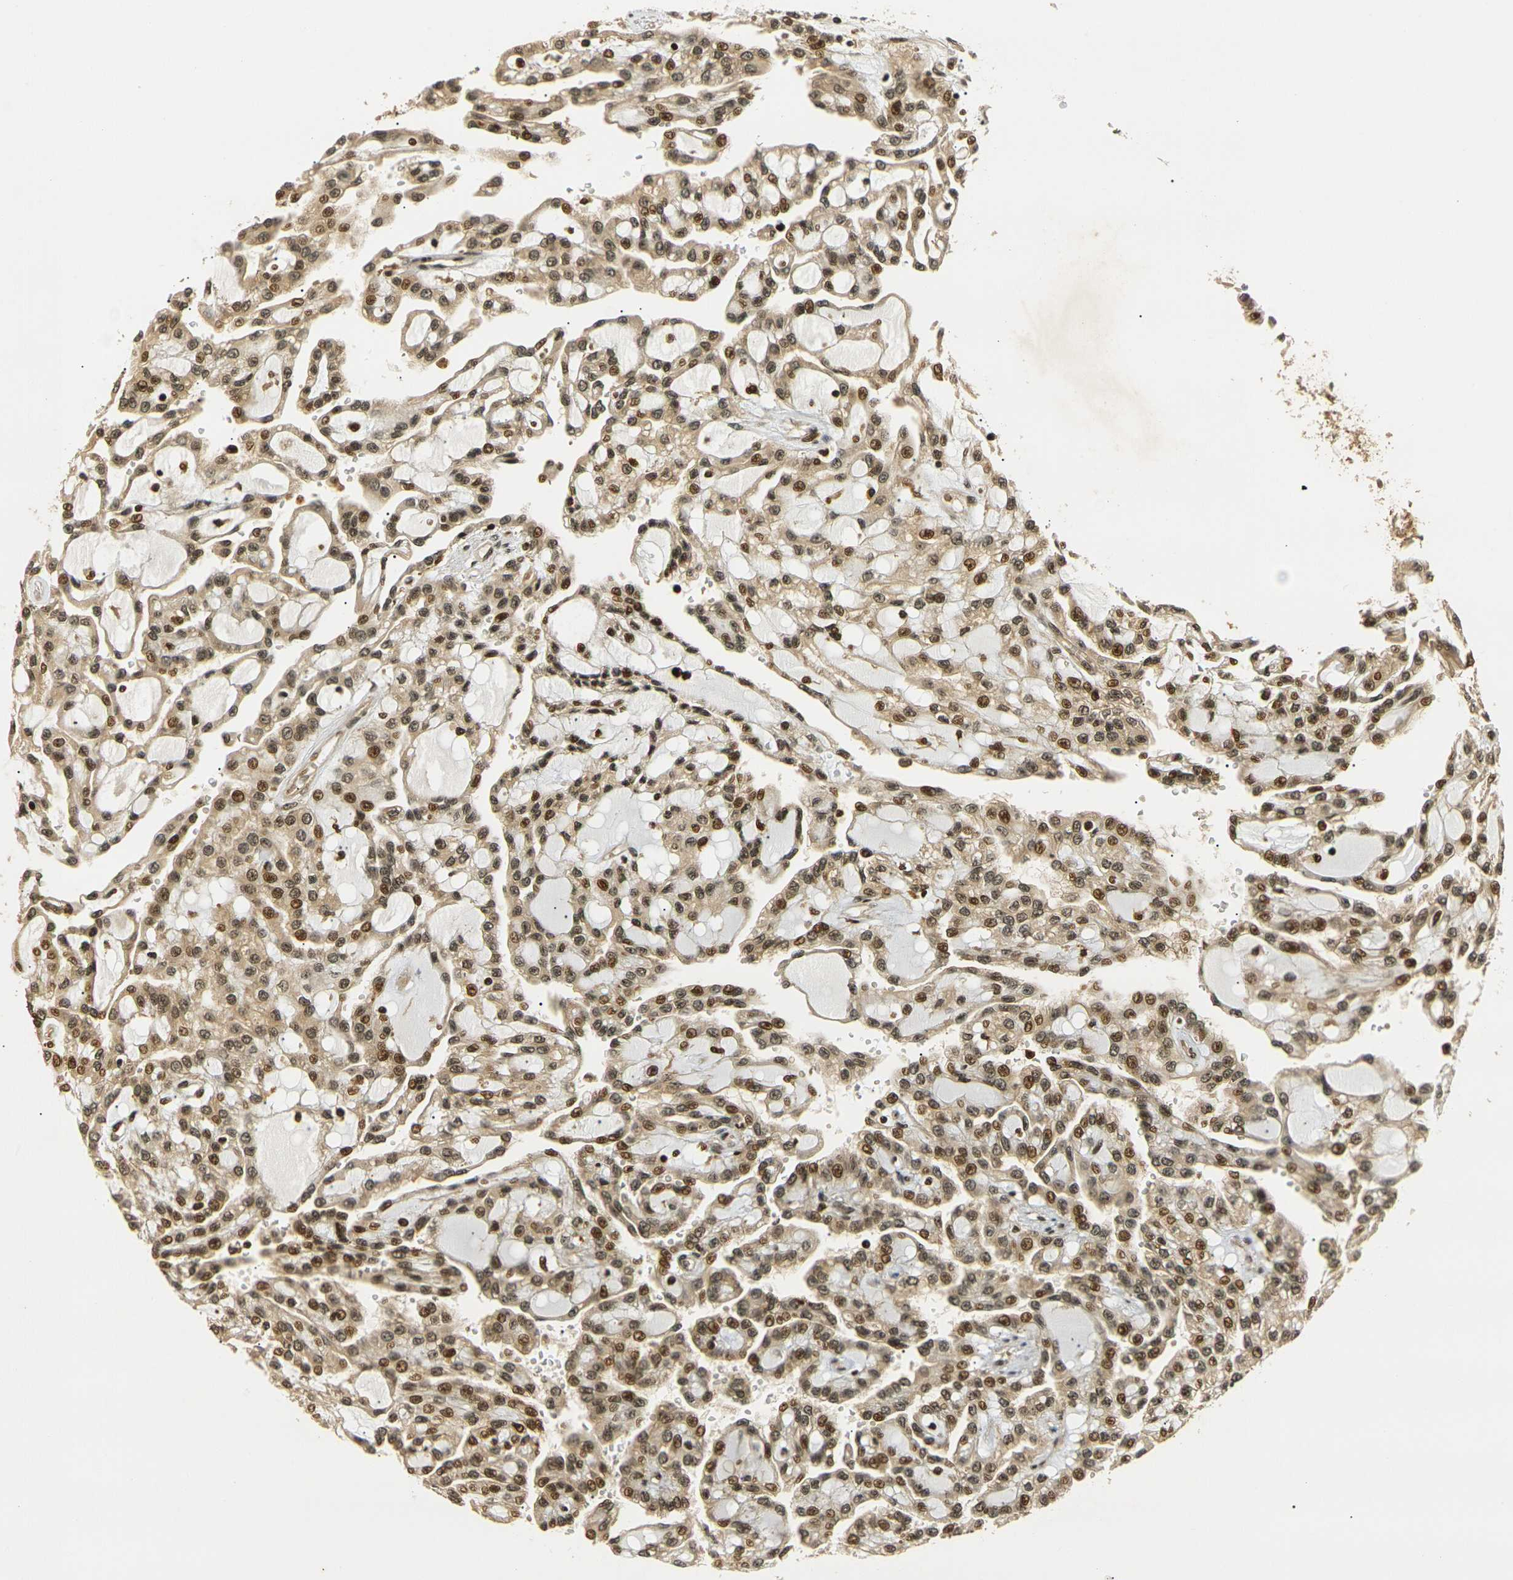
{"staining": {"intensity": "moderate", "quantity": ">75%", "location": "cytoplasmic/membranous,nuclear"}, "tissue": "renal cancer", "cell_type": "Tumor cells", "image_type": "cancer", "snomed": [{"axis": "morphology", "description": "Adenocarcinoma, NOS"}, {"axis": "topography", "description": "Kidney"}], "caption": "Tumor cells reveal moderate cytoplasmic/membranous and nuclear staining in approximately >75% of cells in renal adenocarcinoma.", "gene": "ACTL6A", "patient": {"sex": "male", "age": 63}}